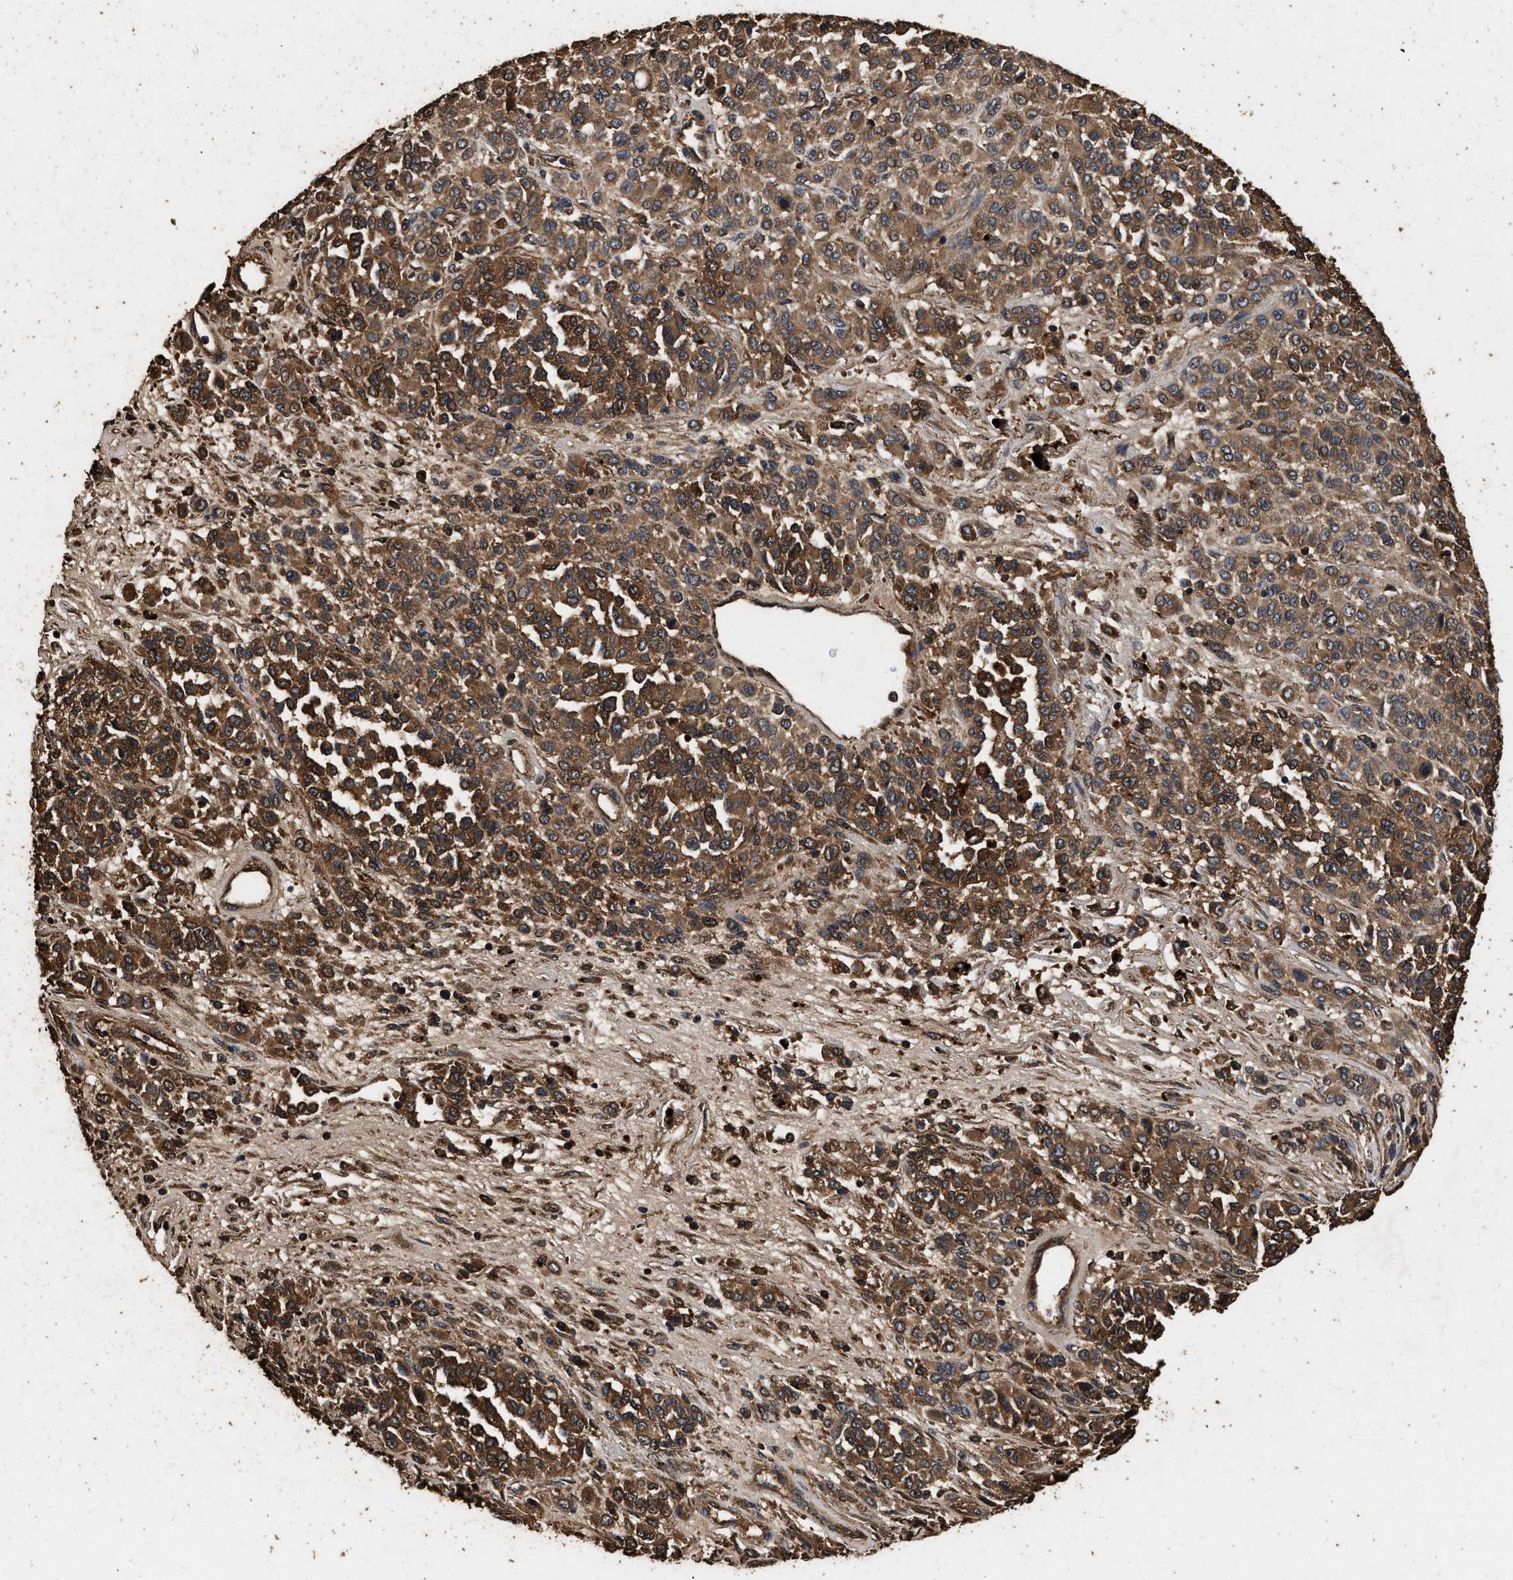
{"staining": {"intensity": "moderate", "quantity": ">75%", "location": "cytoplasmic/membranous"}, "tissue": "melanoma", "cell_type": "Tumor cells", "image_type": "cancer", "snomed": [{"axis": "morphology", "description": "Malignant melanoma, Metastatic site"}, {"axis": "topography", "description": "Pancreas"}], "caption": "Immunohistochemistry histopathology image of neoplastic tissue: human malignant melanoma (metastatic site) stained using IHC reveals medium levels of moderate protein expression localized specifically in the cytoplasmic/membranous of tumor cells, appearing as a cytoplasmic/membranous brown color.", "gene": "KYAT1", "patient": {"sex": "female", "age": 30}}